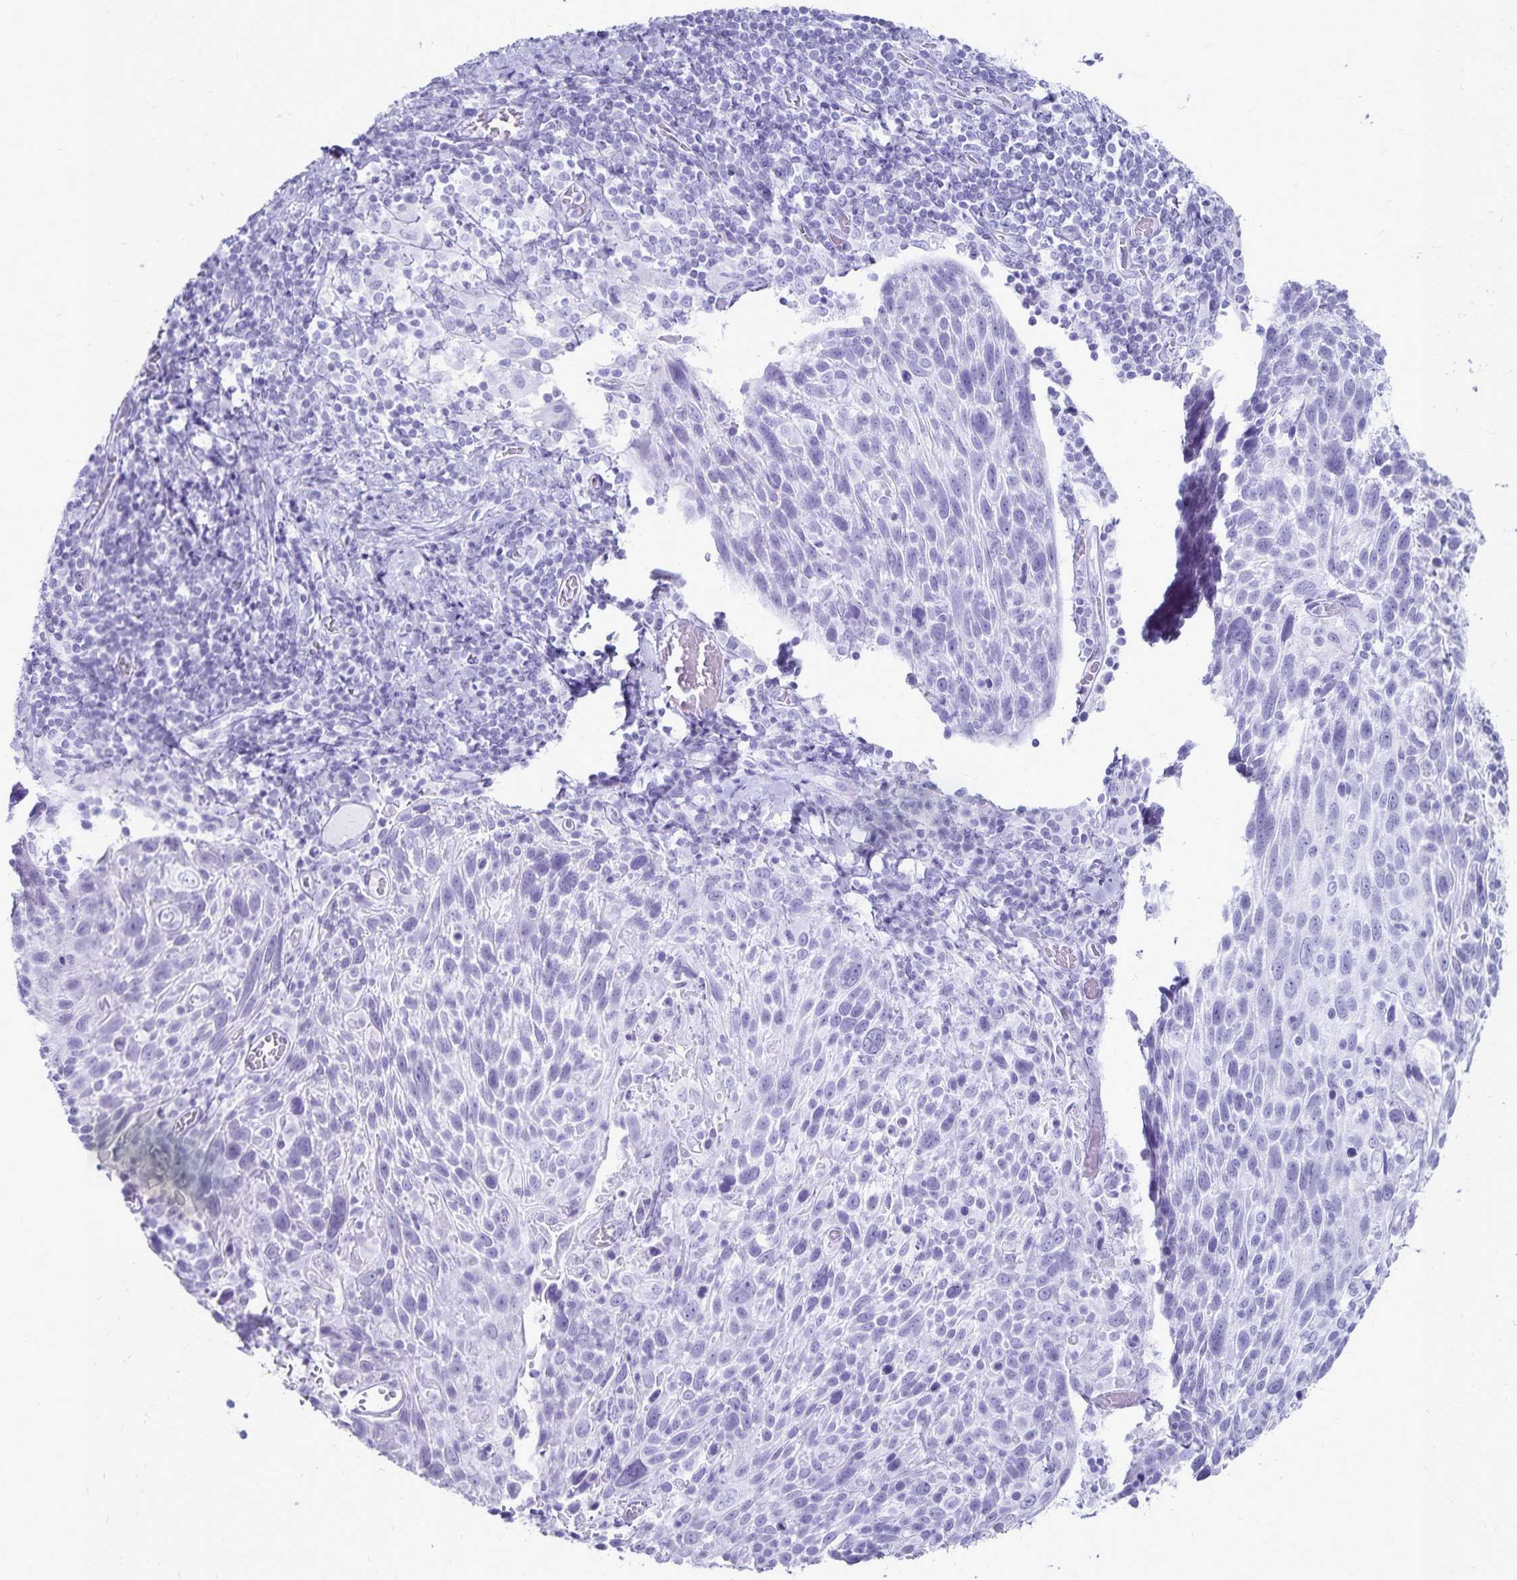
{"staining": {"intensity": "negative", "quantity": "none", "location": "none"}, "tissue": "cervical cancer", "cell_type": "Tumor cells", "image_type": "cancer", "snomed": [{"axis": "morphology", "description": "Squamous cell carcinoma, NOS"}, {"axis": "topography", "description": "Cervix"}], "caption": "Tumor cells are negative for protein expression in human squamous cell carcinoma (cervical).", "gene": "GIP", "patient": {"sex": "female", "age": 61}}